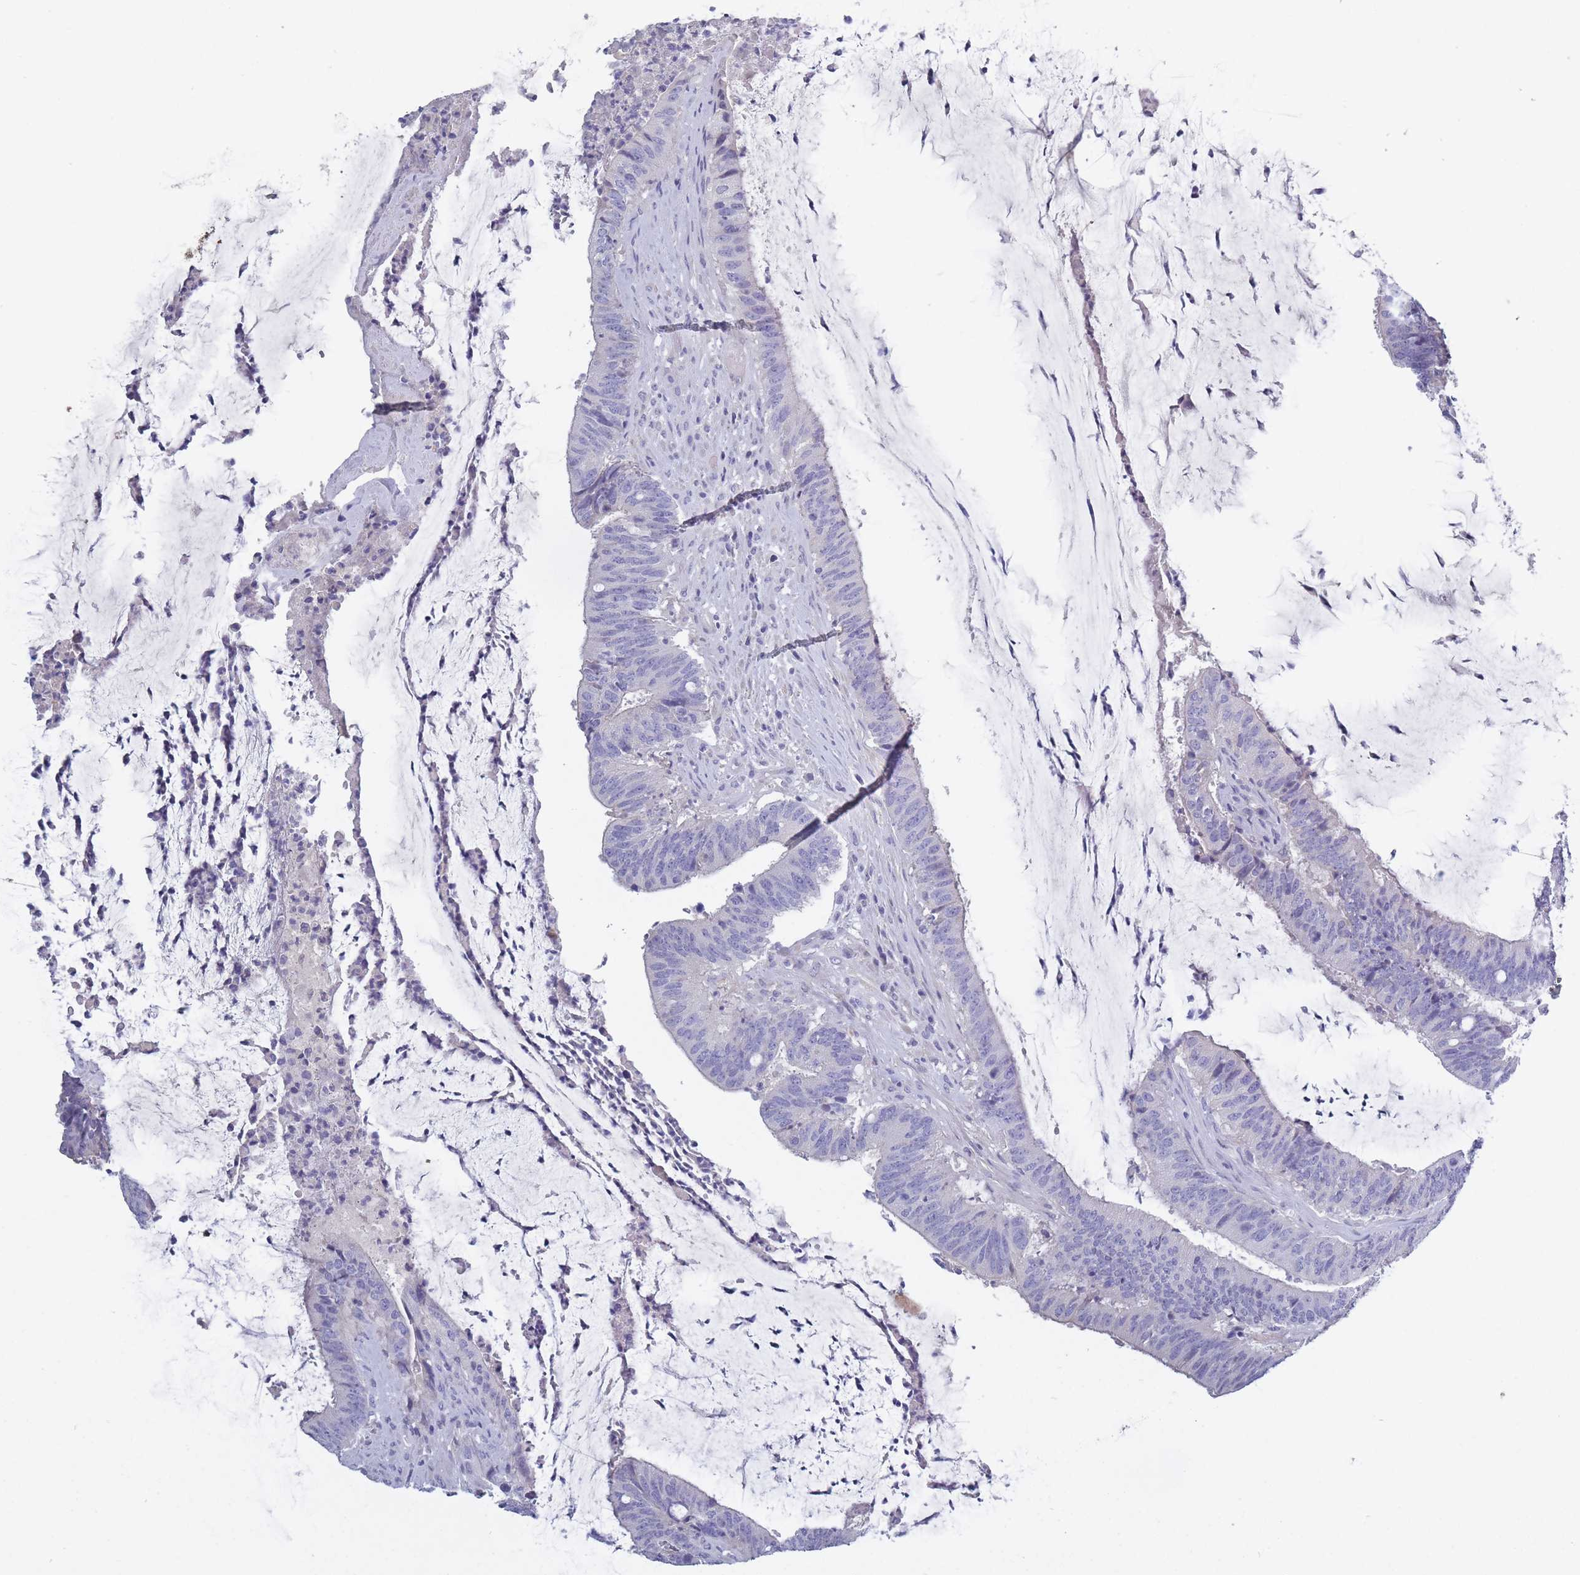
{"staining": {"intensity": "negative", "quantity": "none", "location": "none"}, "tissue": "colorectal cancer", "cell_type": "Tumor cells", "image_type": "cancer", "snomed": [{"axis": "morphology", "description": "Adenocarcinoma, NOS"}, {"axis": "topography", "description": "Colon"}], "caption": "A micrograph of human colorectal cancer is negative for staining in tumor cells.", "gene": "OR4C5", "patient": {"sex": "female", "age": 43}}